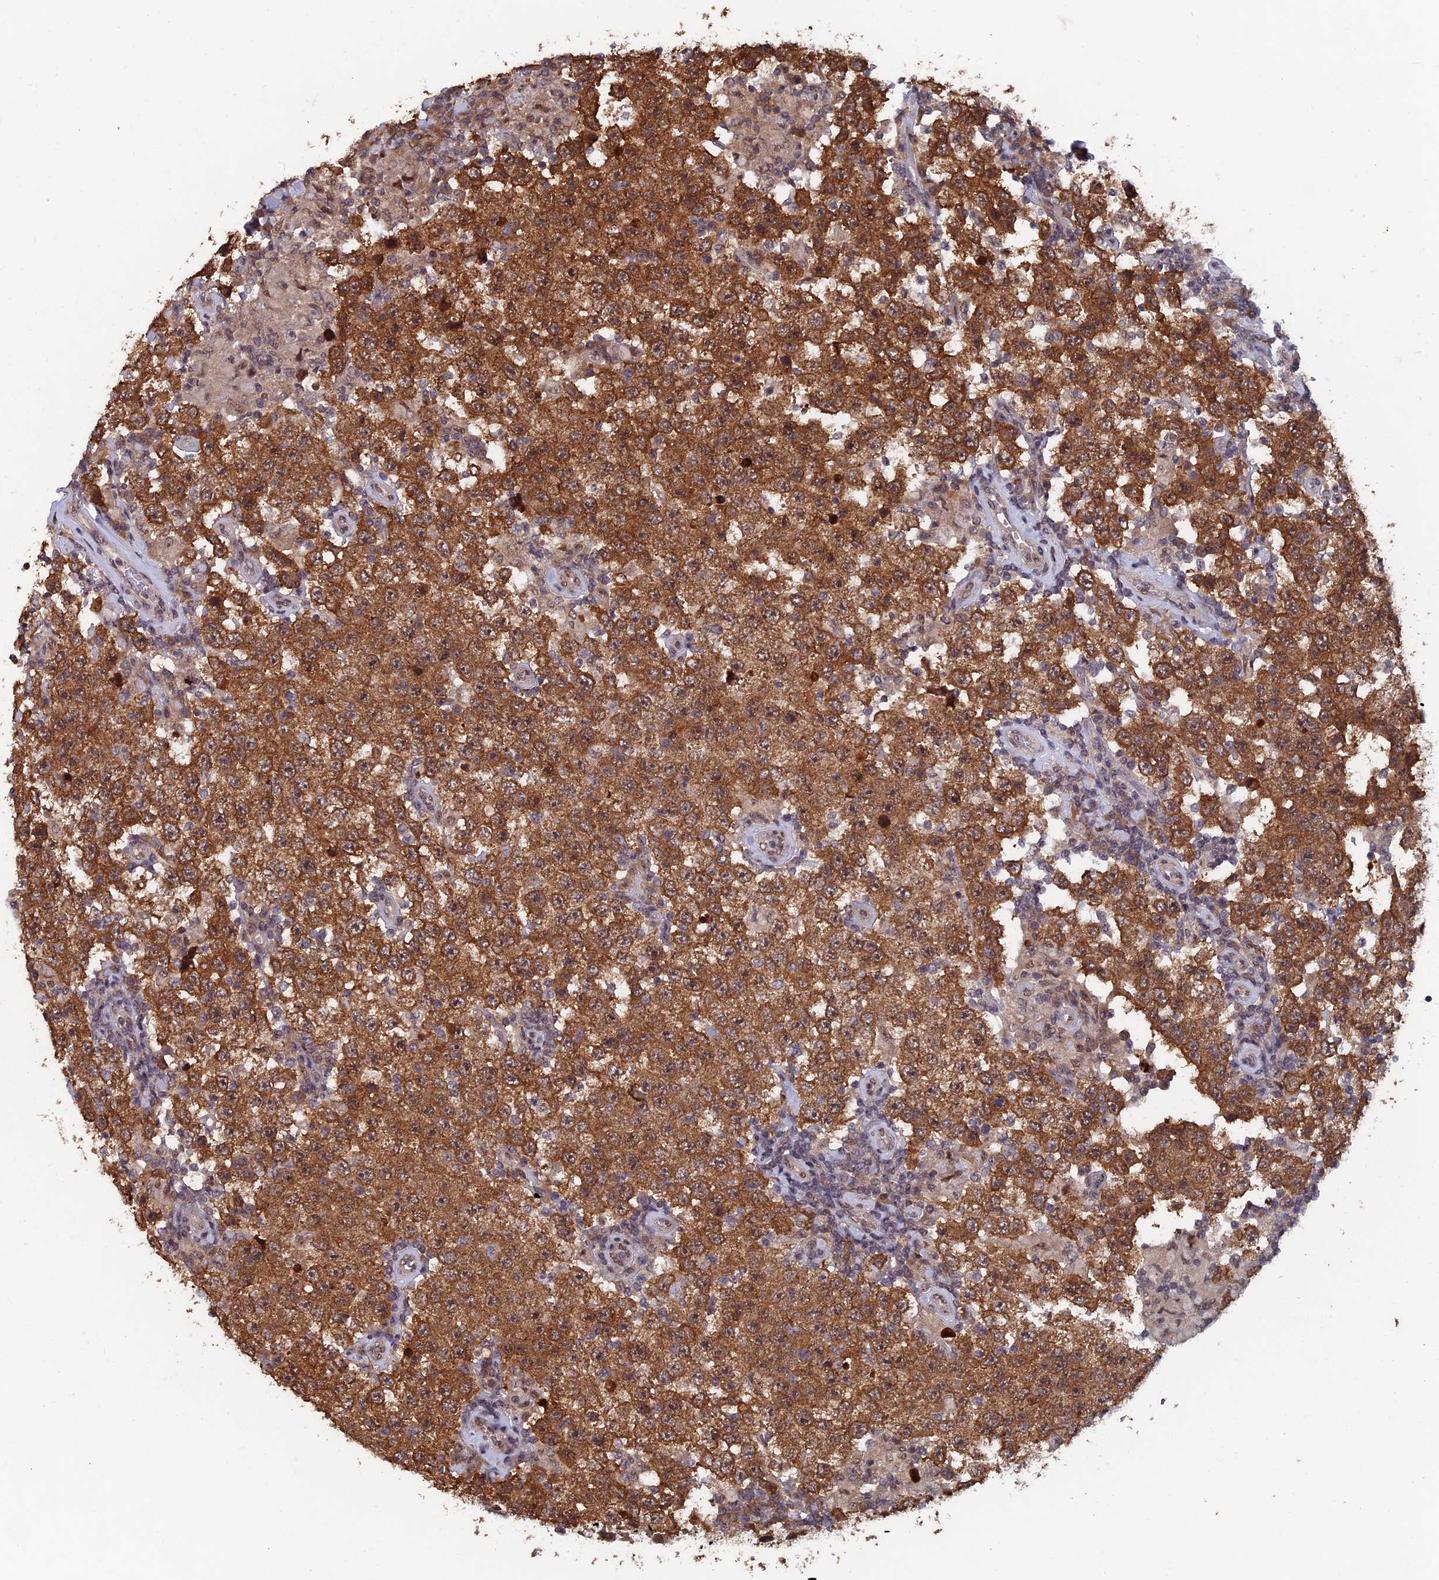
{"staining": {"intensity": "strong", "quantity": ">75%", "location": "cytoplasmic/membranous"}, "tissue": "testis cancer", "cell_type": "Tumor cells", "image_type": "cancer", "snomed": [{"axis": "morphology", "description": "Normal tissue, NOS"}, {"axis": "morphology", "description": "Urothelial carcinoma, High grade"}, {"axis": "morphology", "description": "Seminoma, NOS"}, {"axis": "morphology", "description": "Carcinoma, Embryonal, NOS"}, {"axis": "topography", "description": "Urinary bladder"}, {"axis": "topography", "description": "Testis"}], "caption": "Tumor cells reveal high levels of strong cytoplasmic/membranous staining in about >75% of cells in human high-grade urothelial carcinoma (testis).", "gene": "FAM53C", "patient": {"sex": "male", "age": 41}}